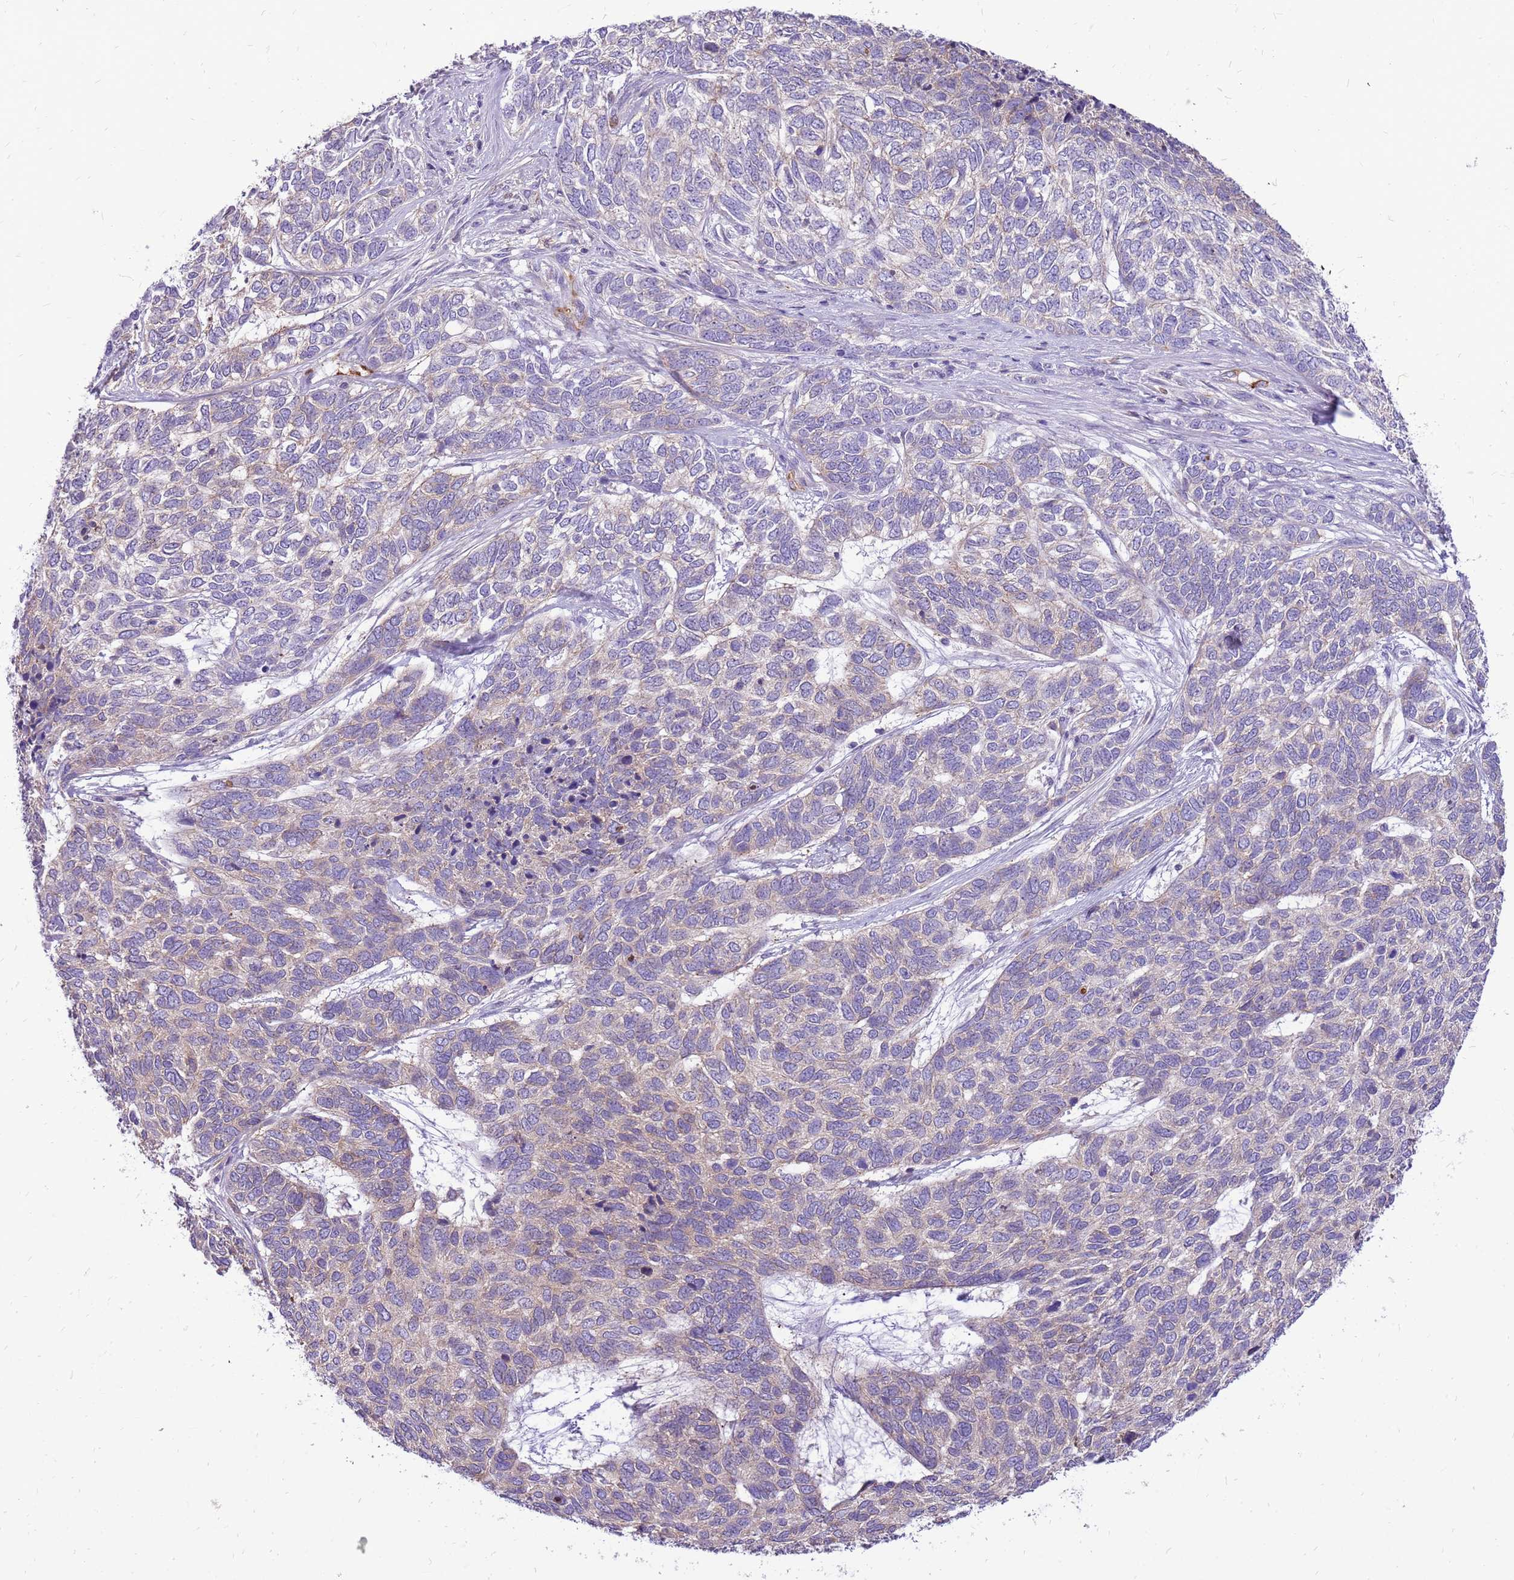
{"staining": {"intensity": "negative", "quantity": "none", "location": "none"}, "tissue": "skin cancer", "cell_type": "Tumor cells", "image_type": "cancer", "snomed": [{"axis": "morphology", "description": "Basal cell carcinoma"}, {"axis": "topography", "description": "Skin"}], "caption": "Immunohistochemical staining of skin basal cell carcinoma displays no significant positivity in tumor cells.", "gene": "WDR90", "patient": {"sex": "female", "age": 65}}